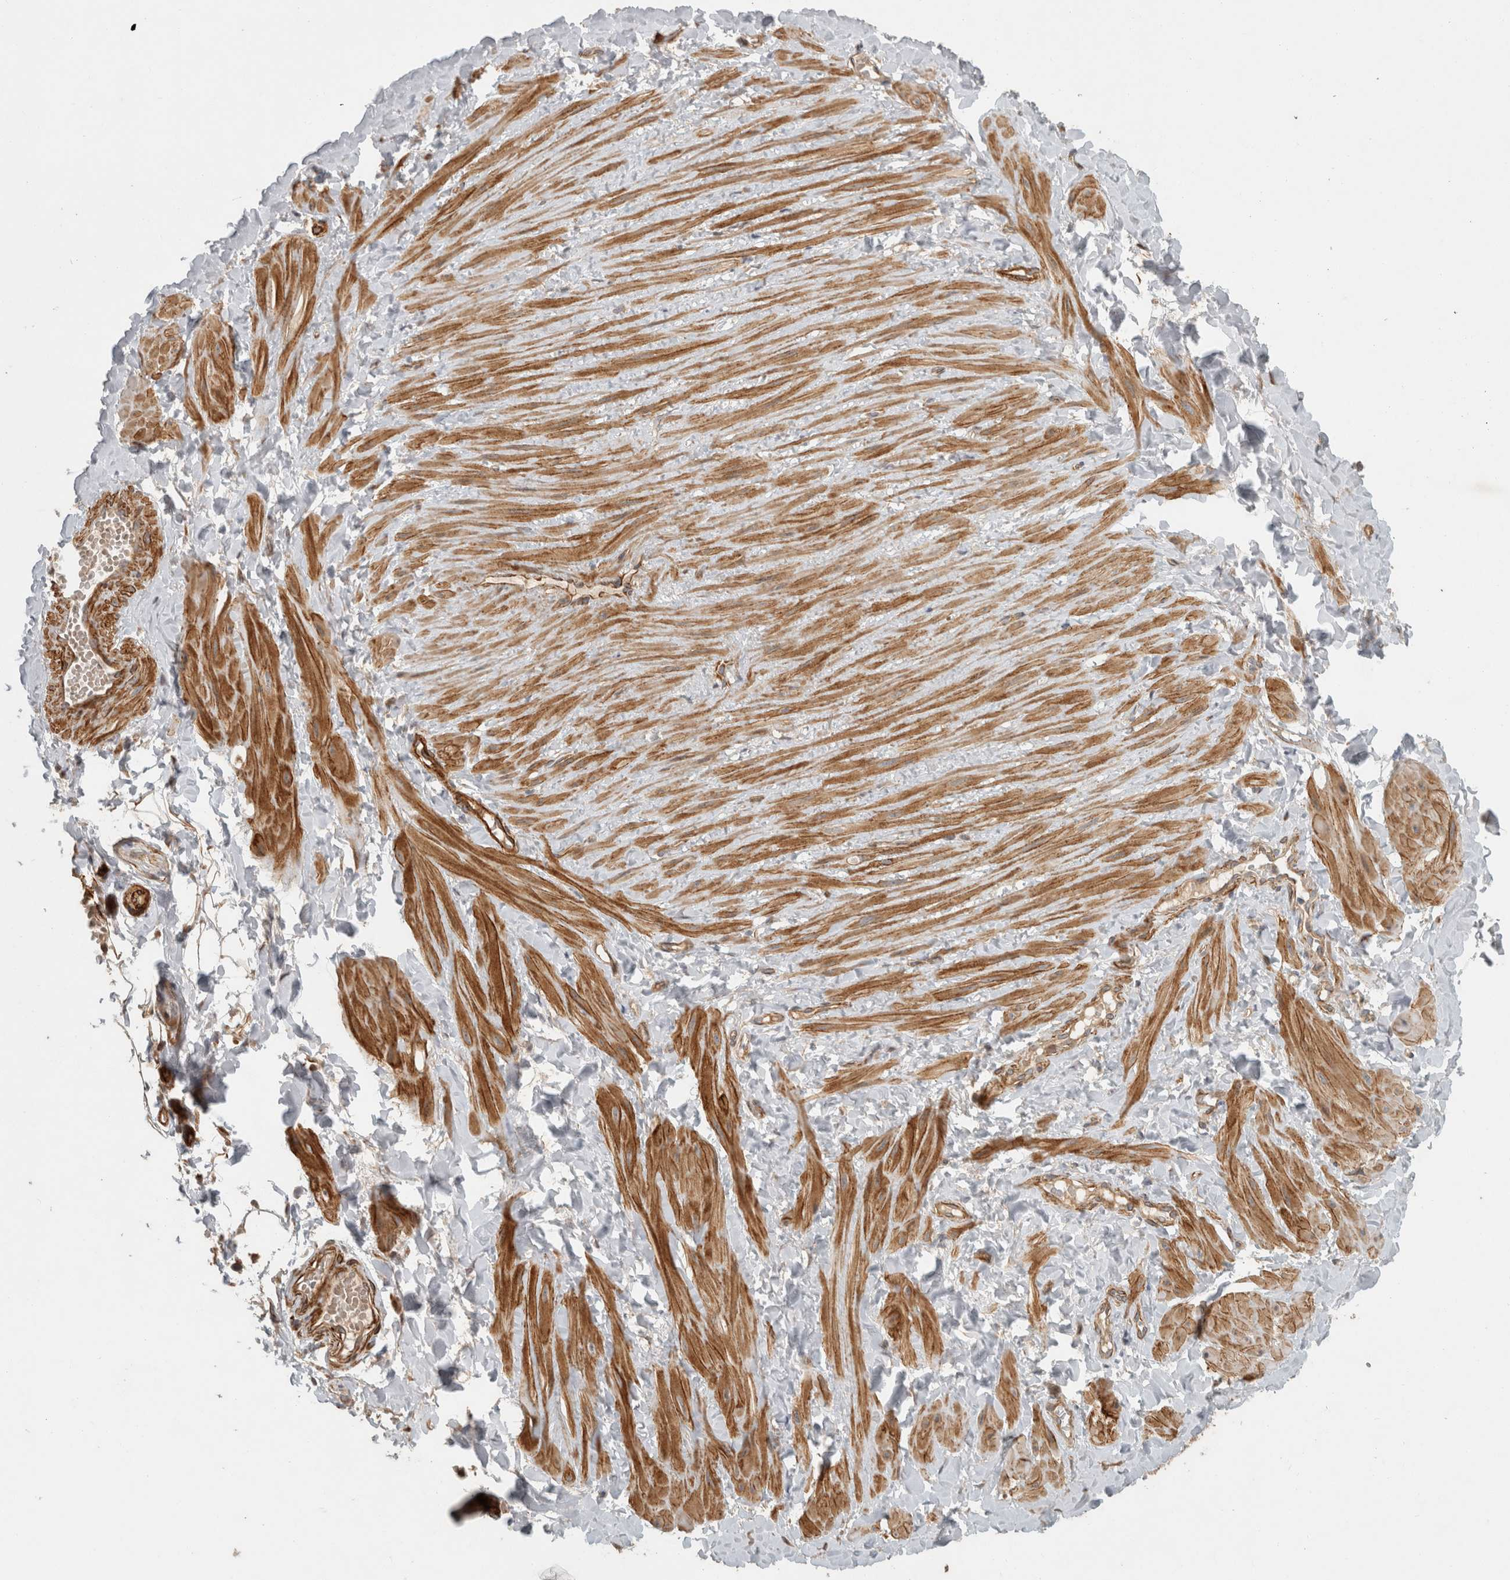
{"staining": {"intensity": "negative", "quantity": "none", "location": "none"}, "tissue": "adipose tissue", "cell_type": "Adipocytes", "image_type": "normal", "snomed": [{"axis": "morphology", "description": "Normal tissue, NOS"}, {"axis": "topography", "description": "Adipose tissue"}, {"axis": "topography", "description": "Vascular tissue"}, {"axis": "topography", "description": "Peripheral nerve tissue"}], "caption": "DAB immunohistochemical staining of normal adipose tissue exhibits no significant positivity in adipocytes. The staining was performed using DAB to visualize the protein expression in brown, while the nuclei were stained in blue with hematoxylin (Magnification: 20x).", "gene": "SIPA1L2", "patient": {"sex": "male", "age": 25}}